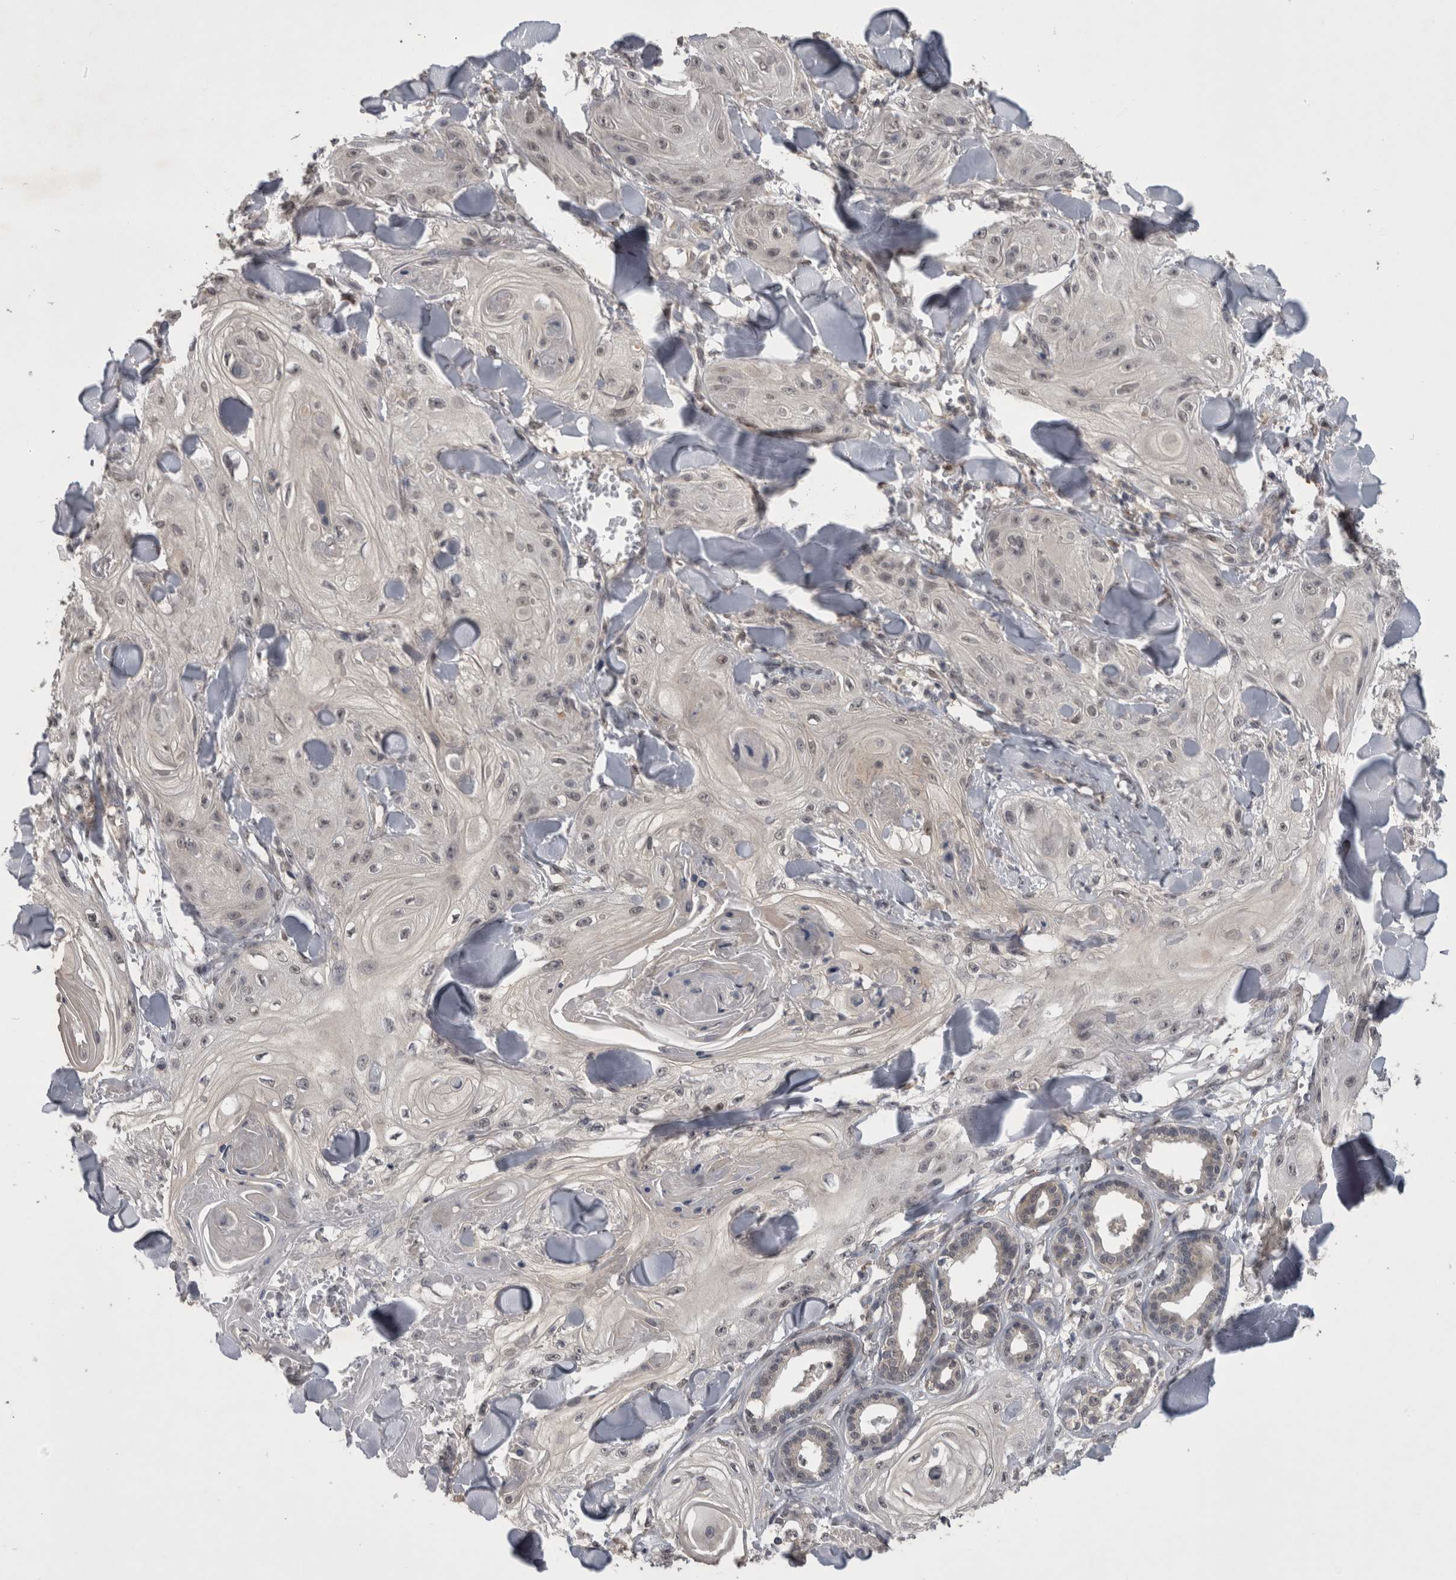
{"staining": {"intensity": "weak", "quantity": "<25%", "location": "nuclear"}, "tissue": "skin cancer", "cell_type": "Tumor cells", "image_type": "cancer", "snomed": [{"axis": "morphology", "description": "Squamous cell carcinoma, NOS"}, {"axis": "topography", "description": "Skin"}], "caption": "Tumor cells show no significant protein staining in skin squamous cell carcinoma.", "gene": "NFATC2", "patient": {"sex": "male", "age": 74}}